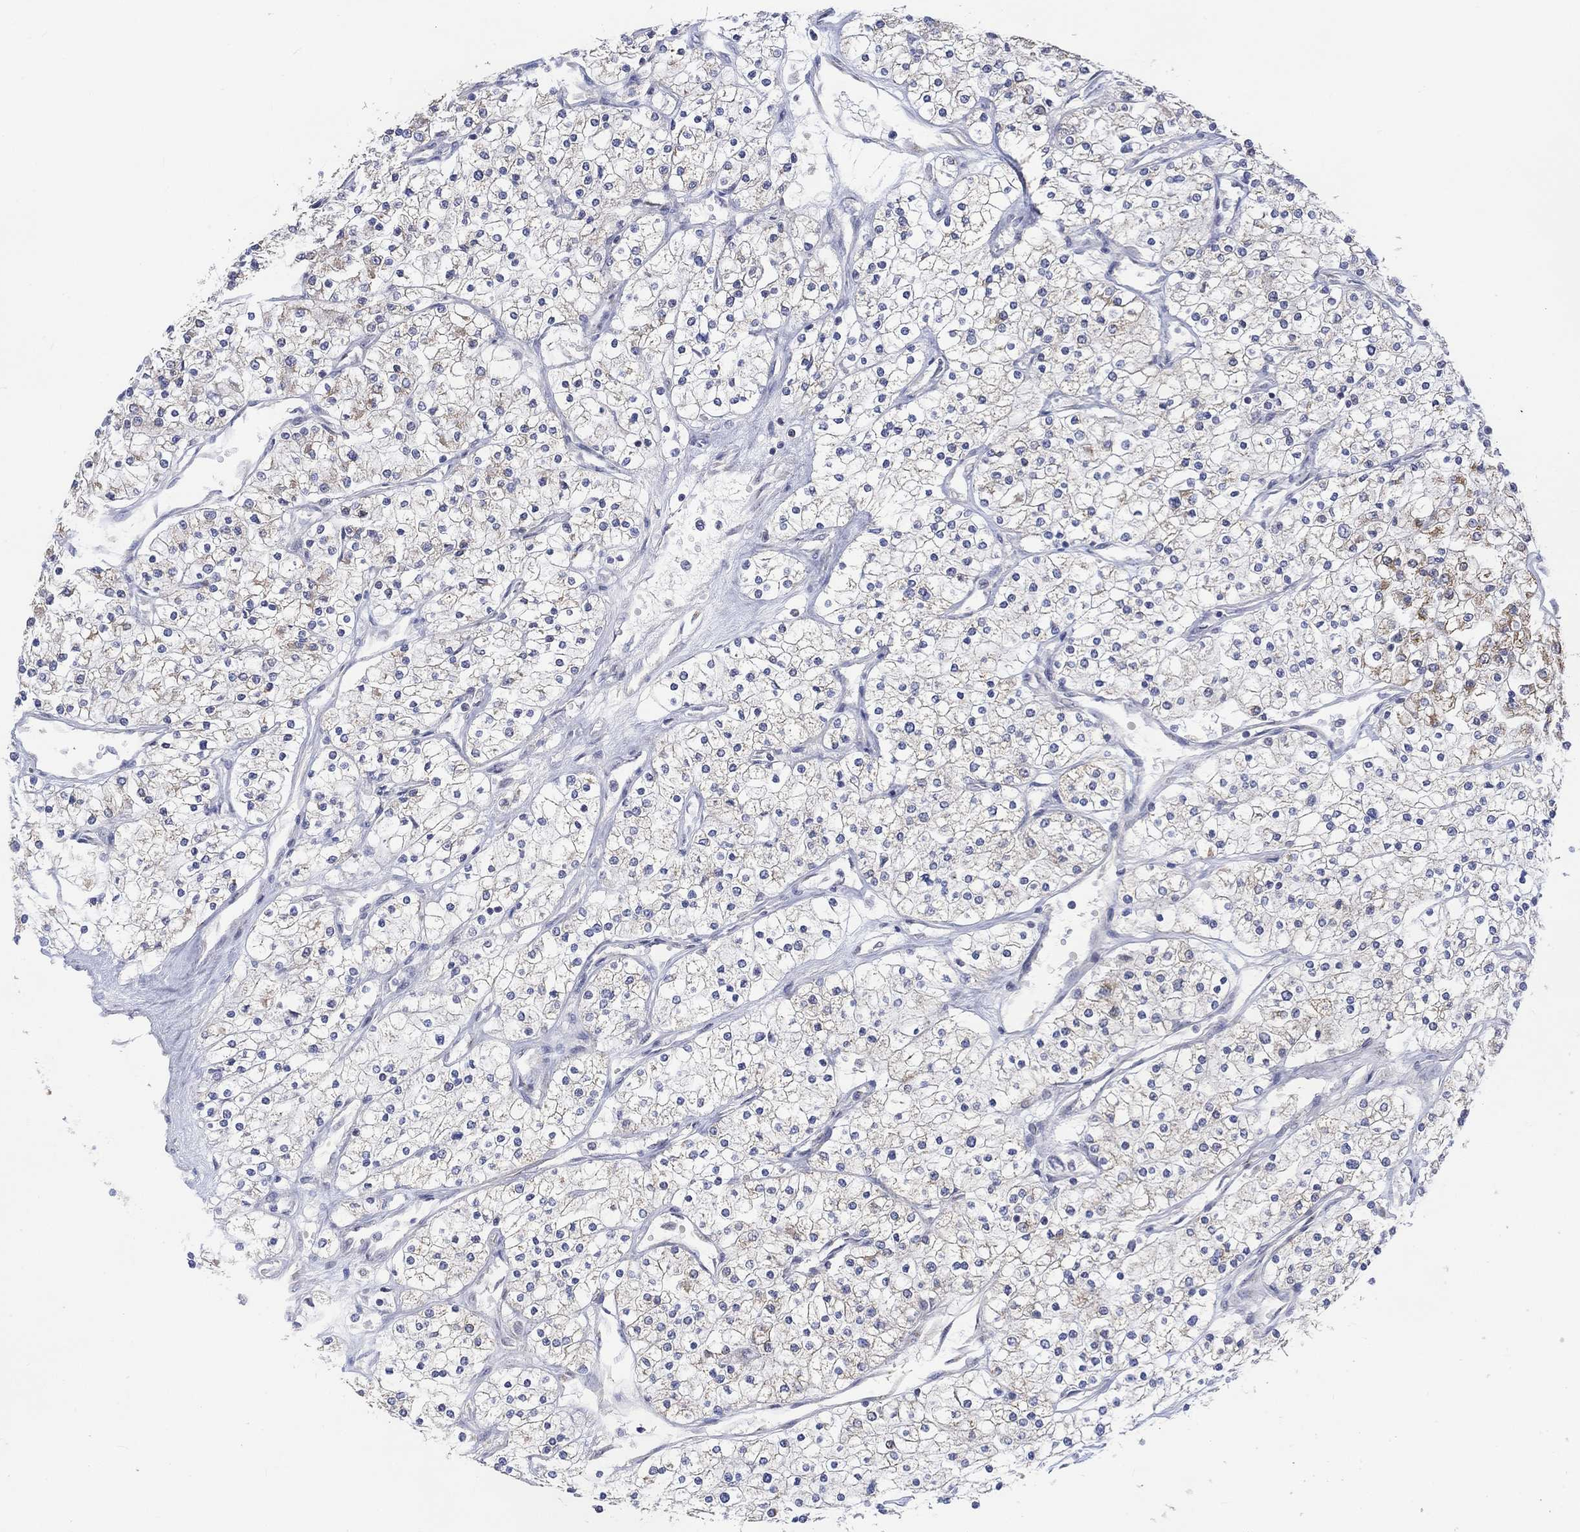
{"staining": {"intensity": "negative", "quantity": "none", "location": "none"}, "tissue": "renal cancer", "cell_type": "Tumor cells", "image_type": "cancer", "snomed": [{"axis": "morphology", "description": "Adenocarcinoma, NOS"}, {"axis": "topography", "description": "Kidney"}], "caption": "Immunohistochemical staining of human renal adenocarcinoma displays no significant staining in tumor cells.", "gene": "SLC48A1", "patient": {"sex": "male", "age": 80}}